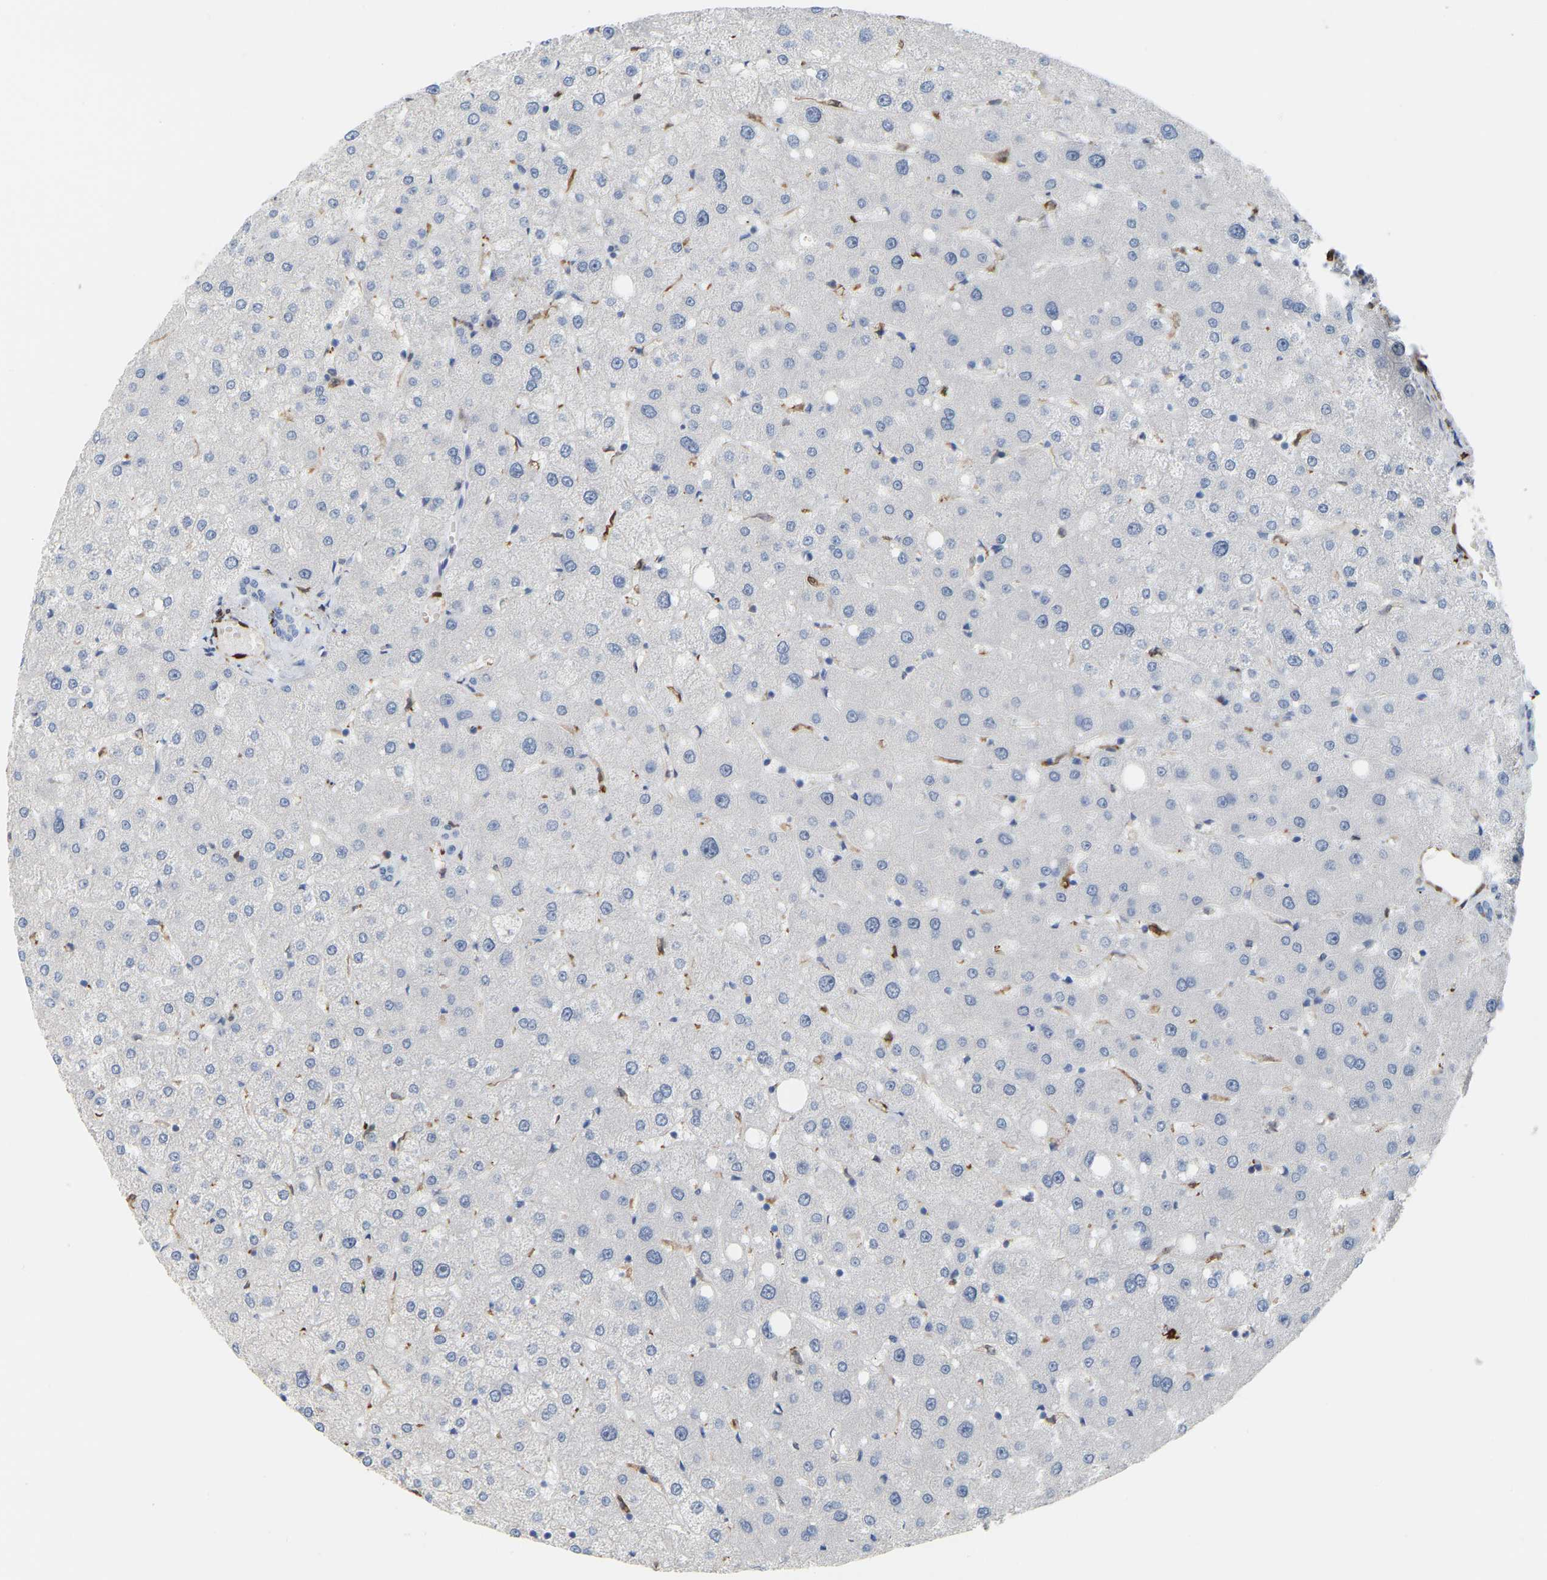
{"staining": {"intensity": "negative", "quantity": "none", "location": "none"}, "tissue": "liver", "cell_type": "Cholangiocytes", "image_type": "normal", "snomed": [{"axis": "morphology", "description": "Normal tissue, NOS"}, {"axis": "topography", "description": "Liver"}], "caption": "Immunohistochemistry (IHC) of benign liver shows no positivity in cholangiocytes. (Immunohistochemistry, brightfield microscopy, high magnification).", "gene": "PTGS1", "patient": {"sex": "male", "age": 73}}